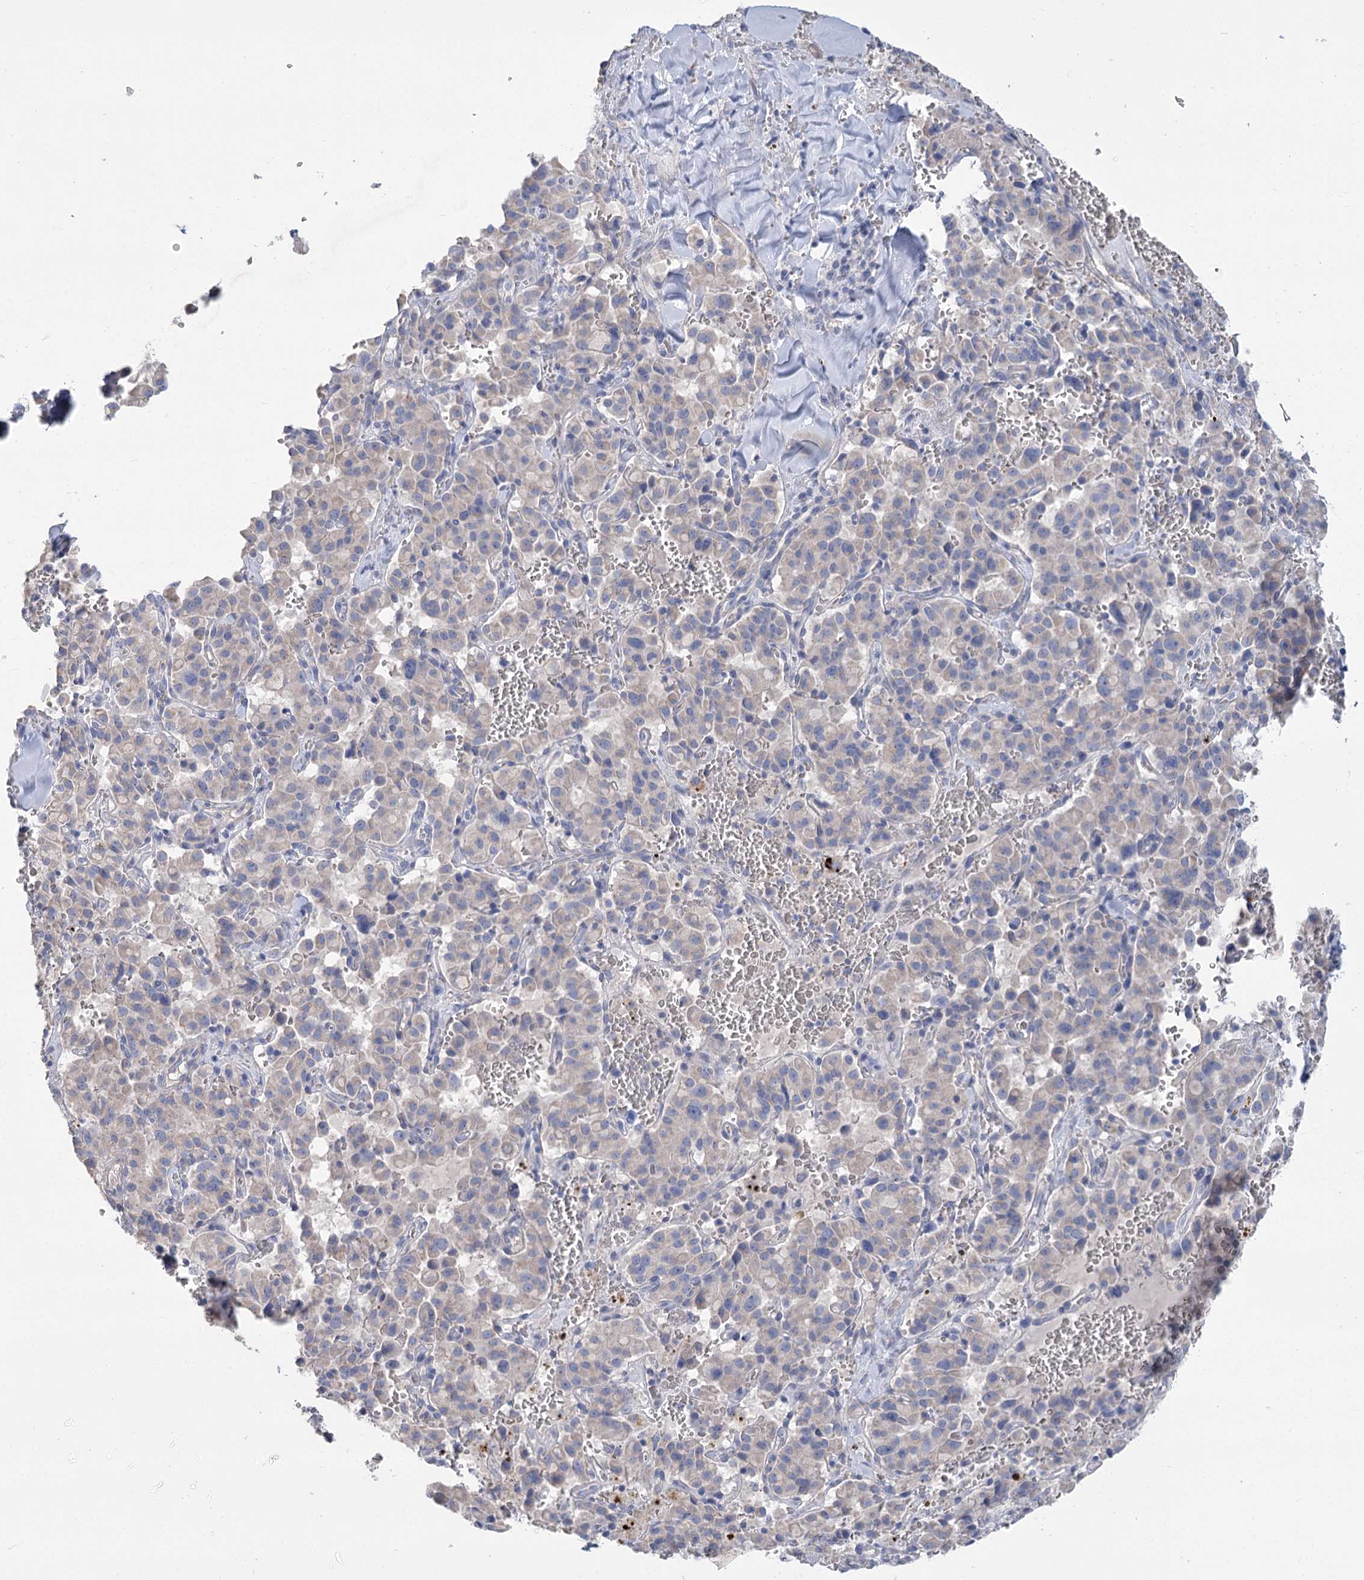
{"staining": {"intensity": "negative", "quantity": "none", "location": "none"}, "tissue": "pancreatic cancer", "cell_type": "Tumor cells", "image_type": "cancer", "snomed": [{"axis": "morphology", "description": "Adenocarcinoma, NOS"}, {"axis": "topography", "description": "Pancreas"}], "caption": "Tumor cells show no significant protein expression in pancreatic adenocarcinoma. Brightfield microscopy of IHC stained with DAB (brown) and hematoxylin (blue), captured at high magnification.", "gene": "SLC9A3", "patient": {"sex": "male", "age": 65}}